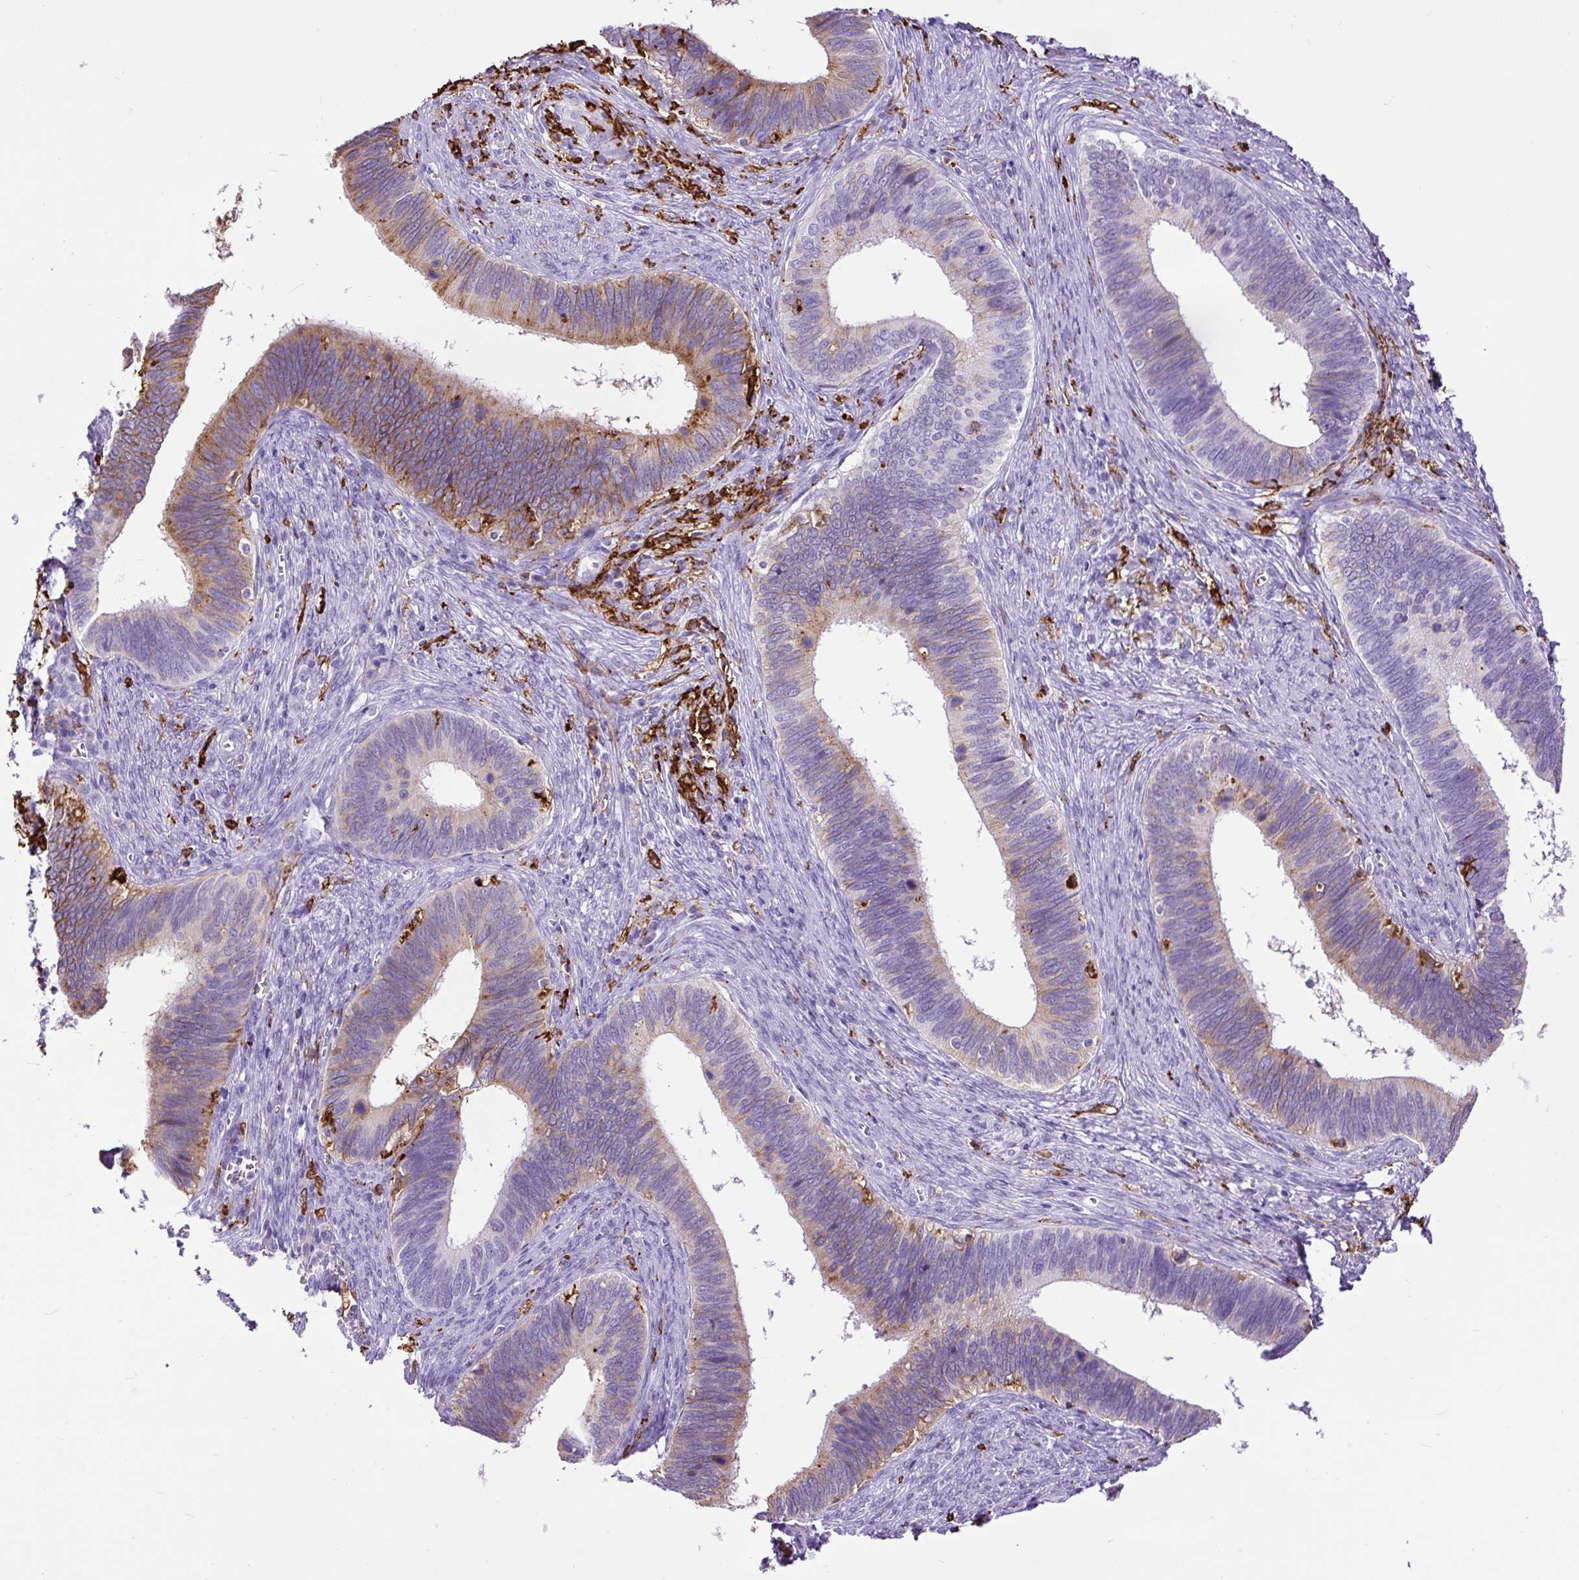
{"staining": {"intensity": "weak", "quantity": "<25%", "location": "cytoplasmic/membranous"}, "tissue": "cervical cancer", "cell_type": "Tumor cells", "image_type": "cancer", "snomed": [{"axis": "morphology", "description": "Adenocarcinoma, NOS"}, {"axis": "topography", "description": "Cervix"}], "caption": "Protein analysis of cervical adenocarcinoma reveals no significant expression in tumor cells.", "gene": "HLA-DRA", "patient": {"sex": "female", "age": 42}}